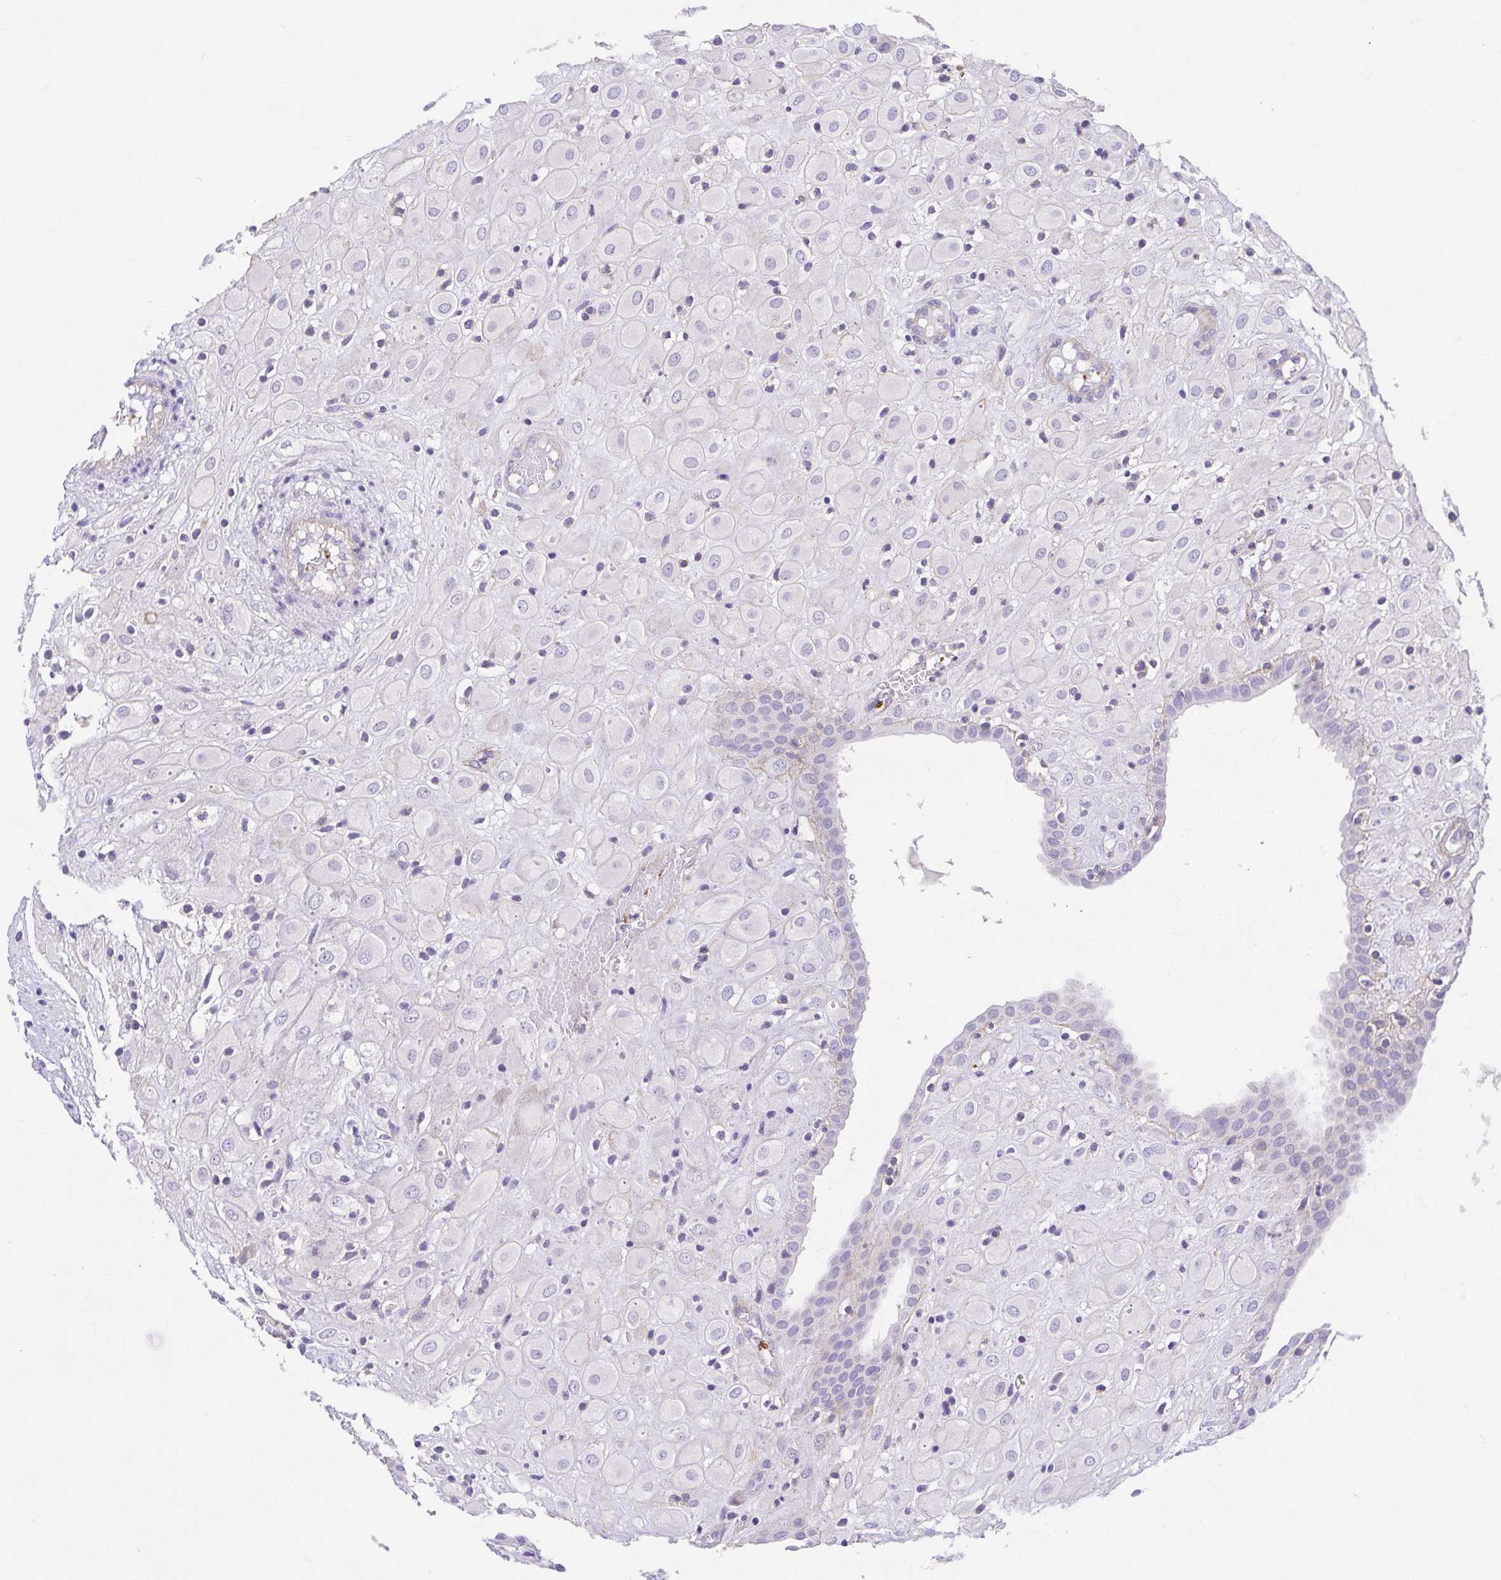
{"staining": {"intensity": "negative", "quantity": "none", "location": "none"}, "tissue": "placenta", "cell_type": "Decidual cells", "image_type": "normal", "snomed": [{"axis": "morphology", "description": "Normal tissue, NOS"}, {"axis": "topography", "description": "Placenta"}], "caption": "Human placenta stained for a protein using immunohistochemistry (IHC) reveals no positivity in decidual cells.", "gene": "PRR14L", "patient": {"sex": "female", "age": 24}}